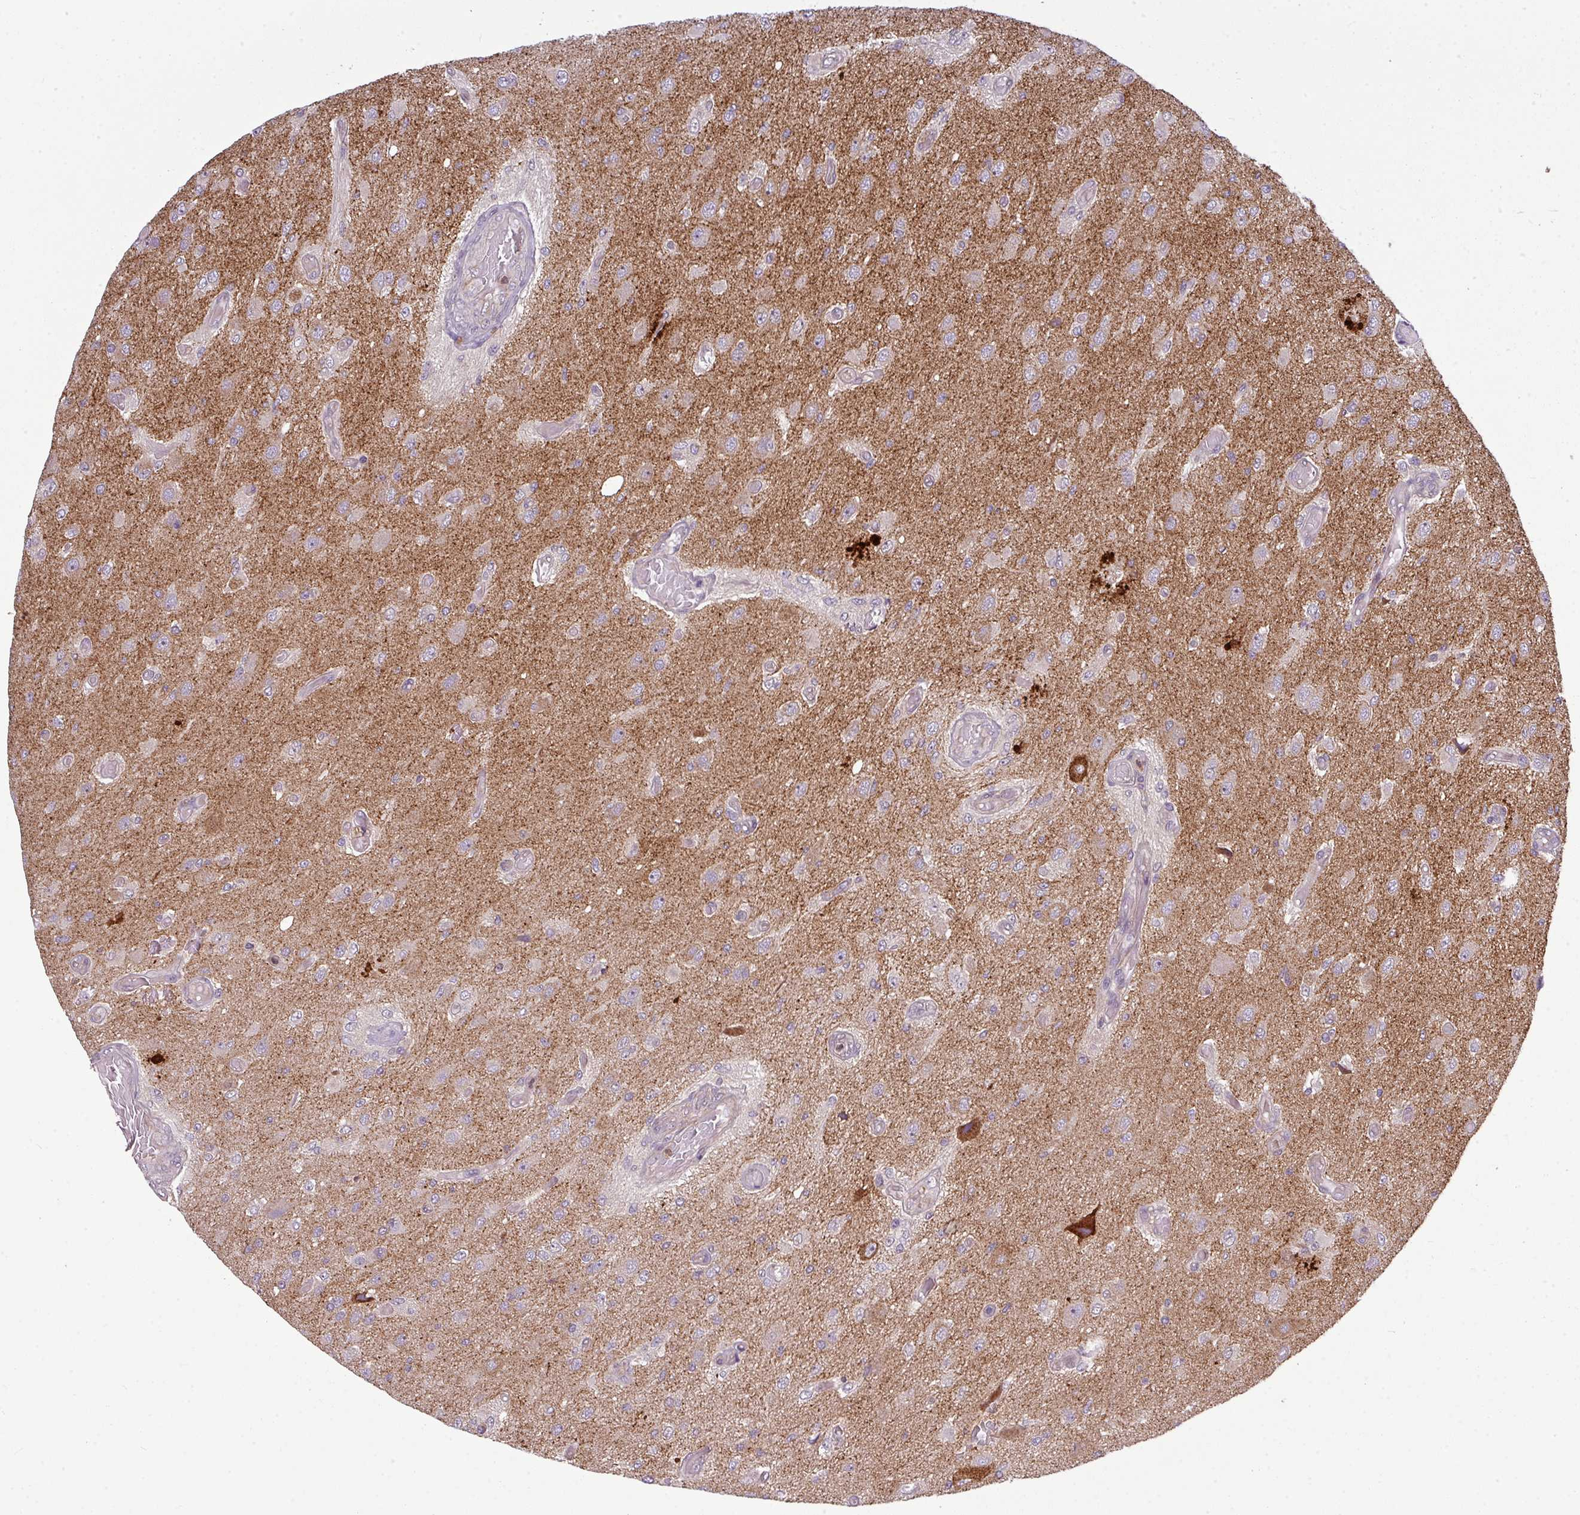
{"staining": {"intensity": "negative", "quantity": "none", "location": "none"}, "tissue": "glioma", "cell_type": "Tumor cells", "image_type": "cancer", "snomed": [{"axis": "morphology", "description": "Normal tissue, NOS"}, {"axis": "morphology", "description": "Glioma, malignant, High grade"}, {"axis": "topography", "description": "Cerebral cortex"}], "caption": "Tumor cells show no significant expression in malignant glioma (high-grade).", "gene": "PAPLN", "patient": {"sex": "male", "age": 77}}